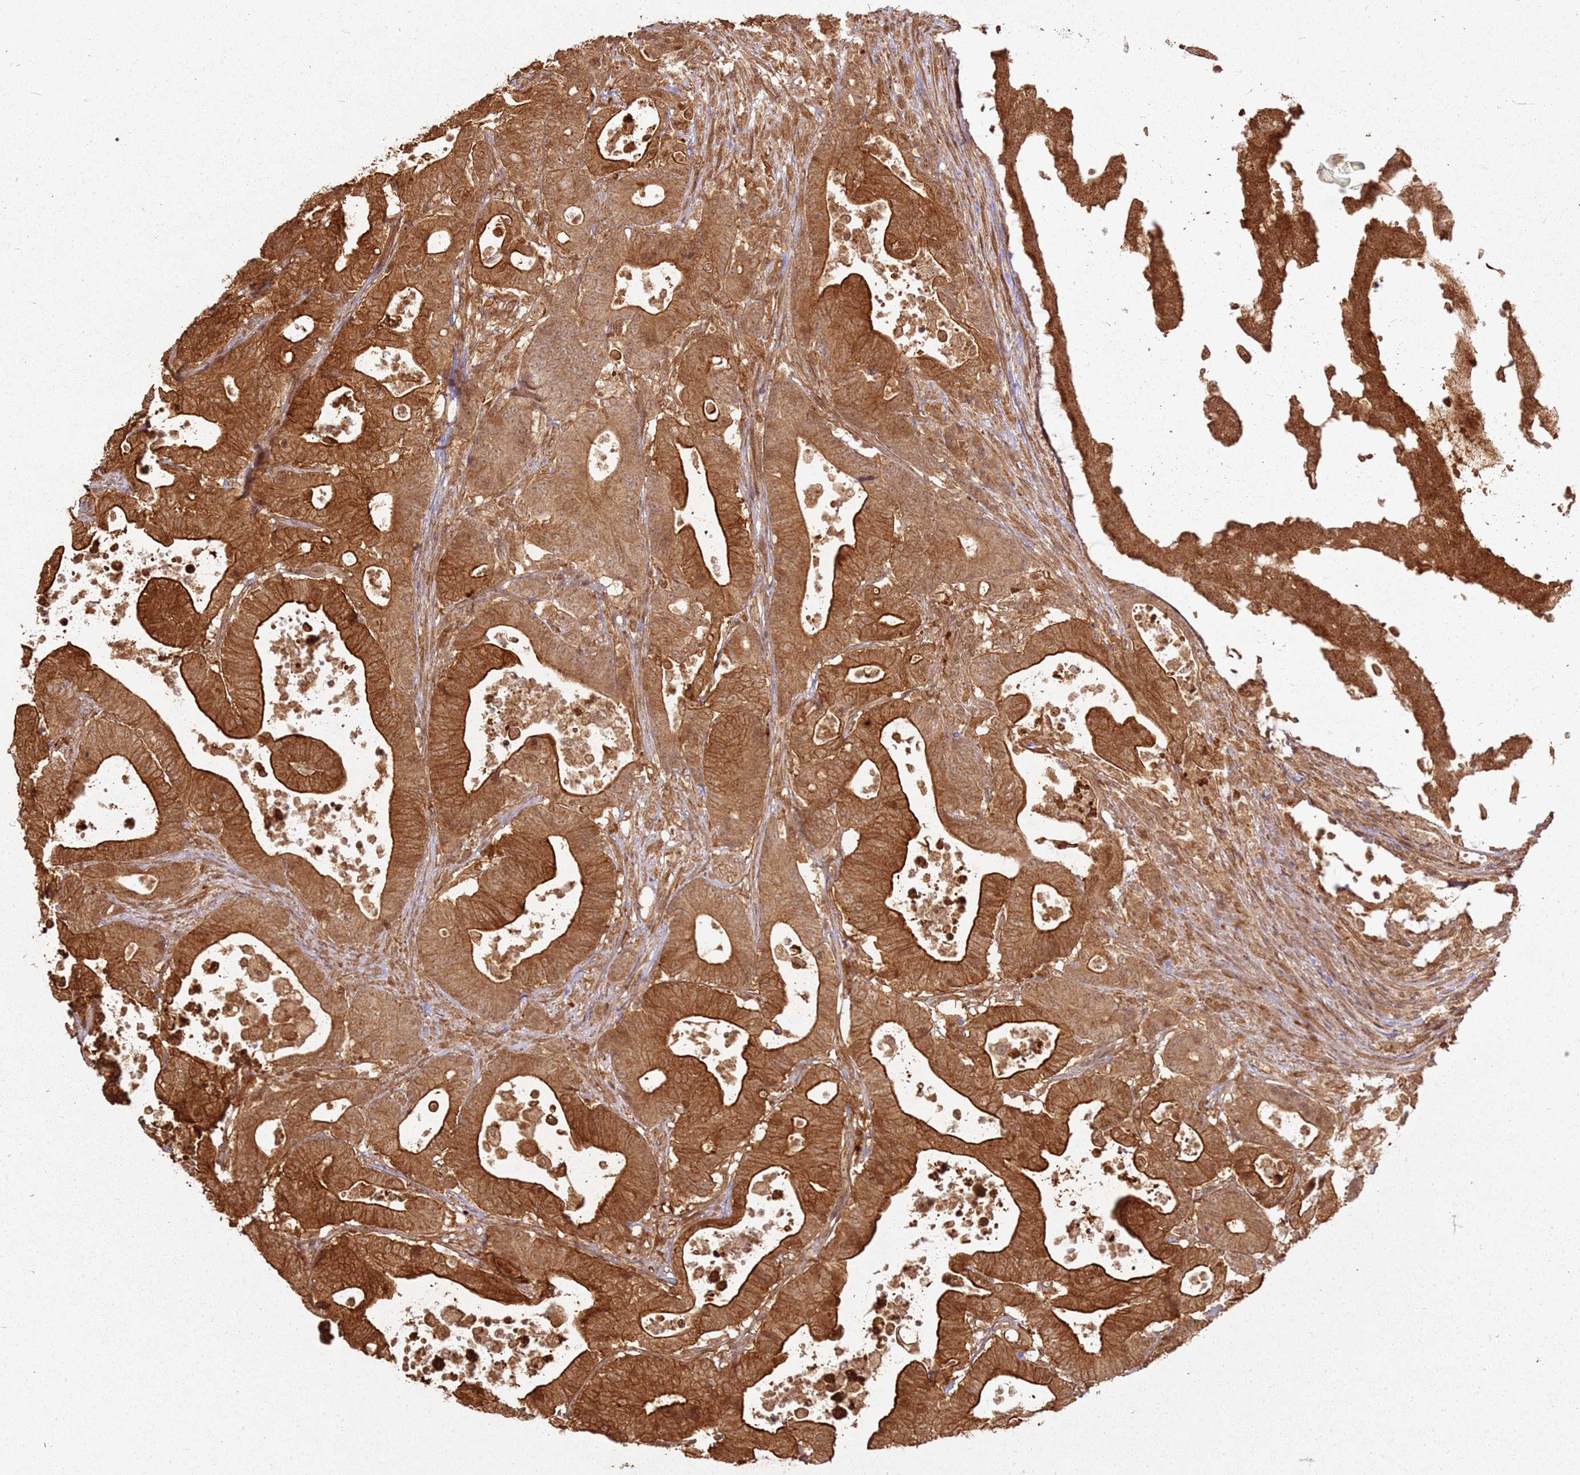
{"staining": {"intensity": "strong", "quantity": ">75%", "location": "cytoplasmic/membranous"}, "tissue": "colorectal cancer", "cell_type": "Tumor cells", "image_type": "cancer", "snomed": [{"axis": "morphology", "description": "Adenocarcinoma, NOS"}, {"axis": "topography", "description": "Colon"}], "caption": "Immunohistochemical staining of colorectal cancer (adenocarcinoma) reveals strong cytoplasmic/membranous protein positivity in about >75% of tumor cells.", "gene": "ZNF776", "patient": {"sex": "female", "age": 84}}